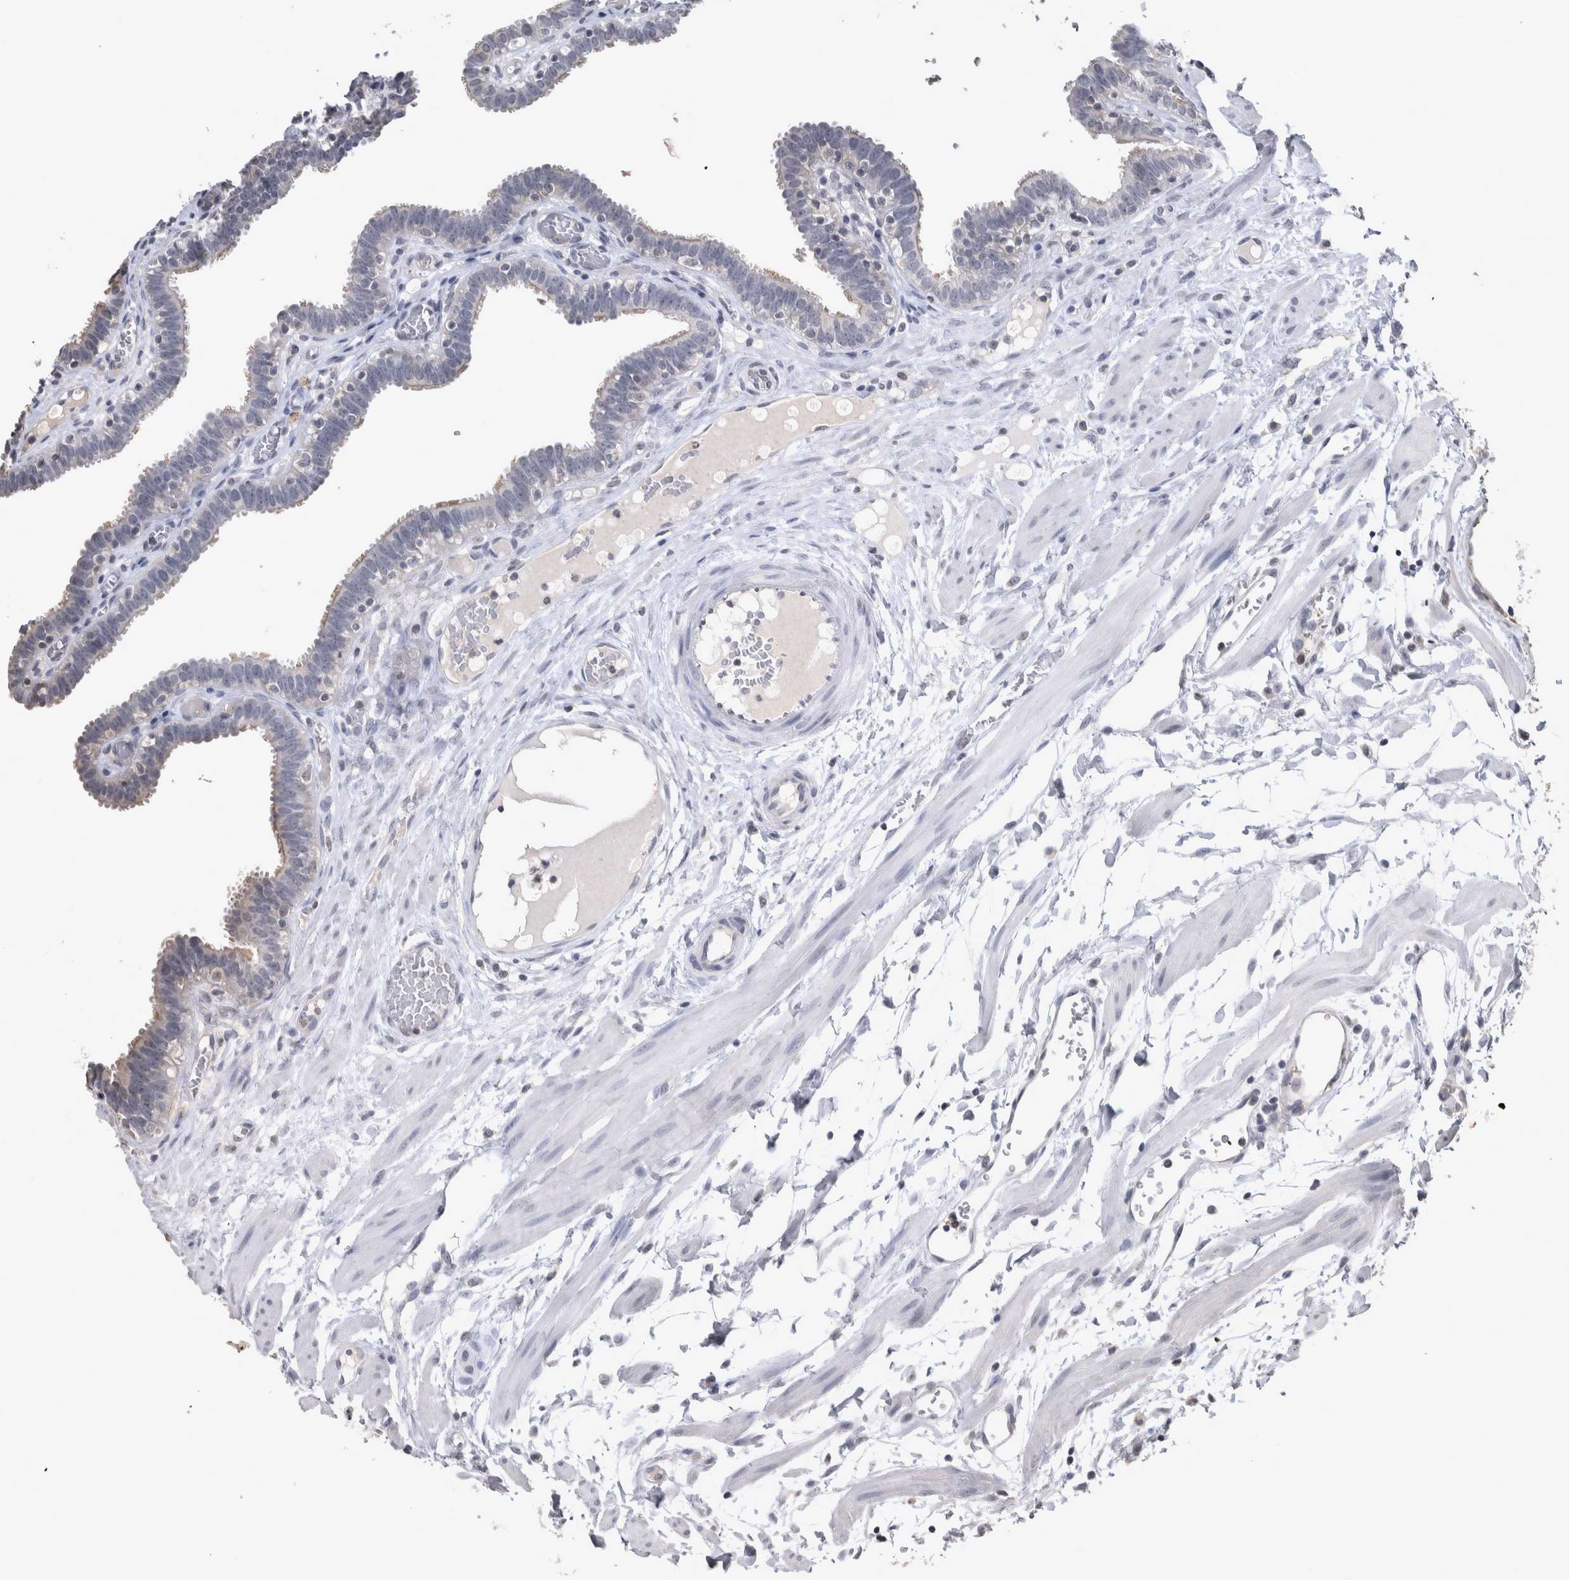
{"staining": {"intensity": "weak", "quantity": "<25%", "location": "cytoplasmic/membranous"}, "tissue": "fallopian tube", "cell_type": "Glandular cells", "image_type": "normal", "snomed": [{"axis": "morphology", "description": "Normal tissue, NOS"}, {"axis": "topography", "description": "Fallopian tube"}, {"axis": "topography", "description": "Placenta"}], "caption": "This is a photomicrograph of immunohistochemistry staining of benign fallopian tube, which shows no expression in glandular cells. (DAB immunohistochemistry (IHC), high magnification).", "gene": "WNT7A", "patient": {"sex": "female", "age": 32}}